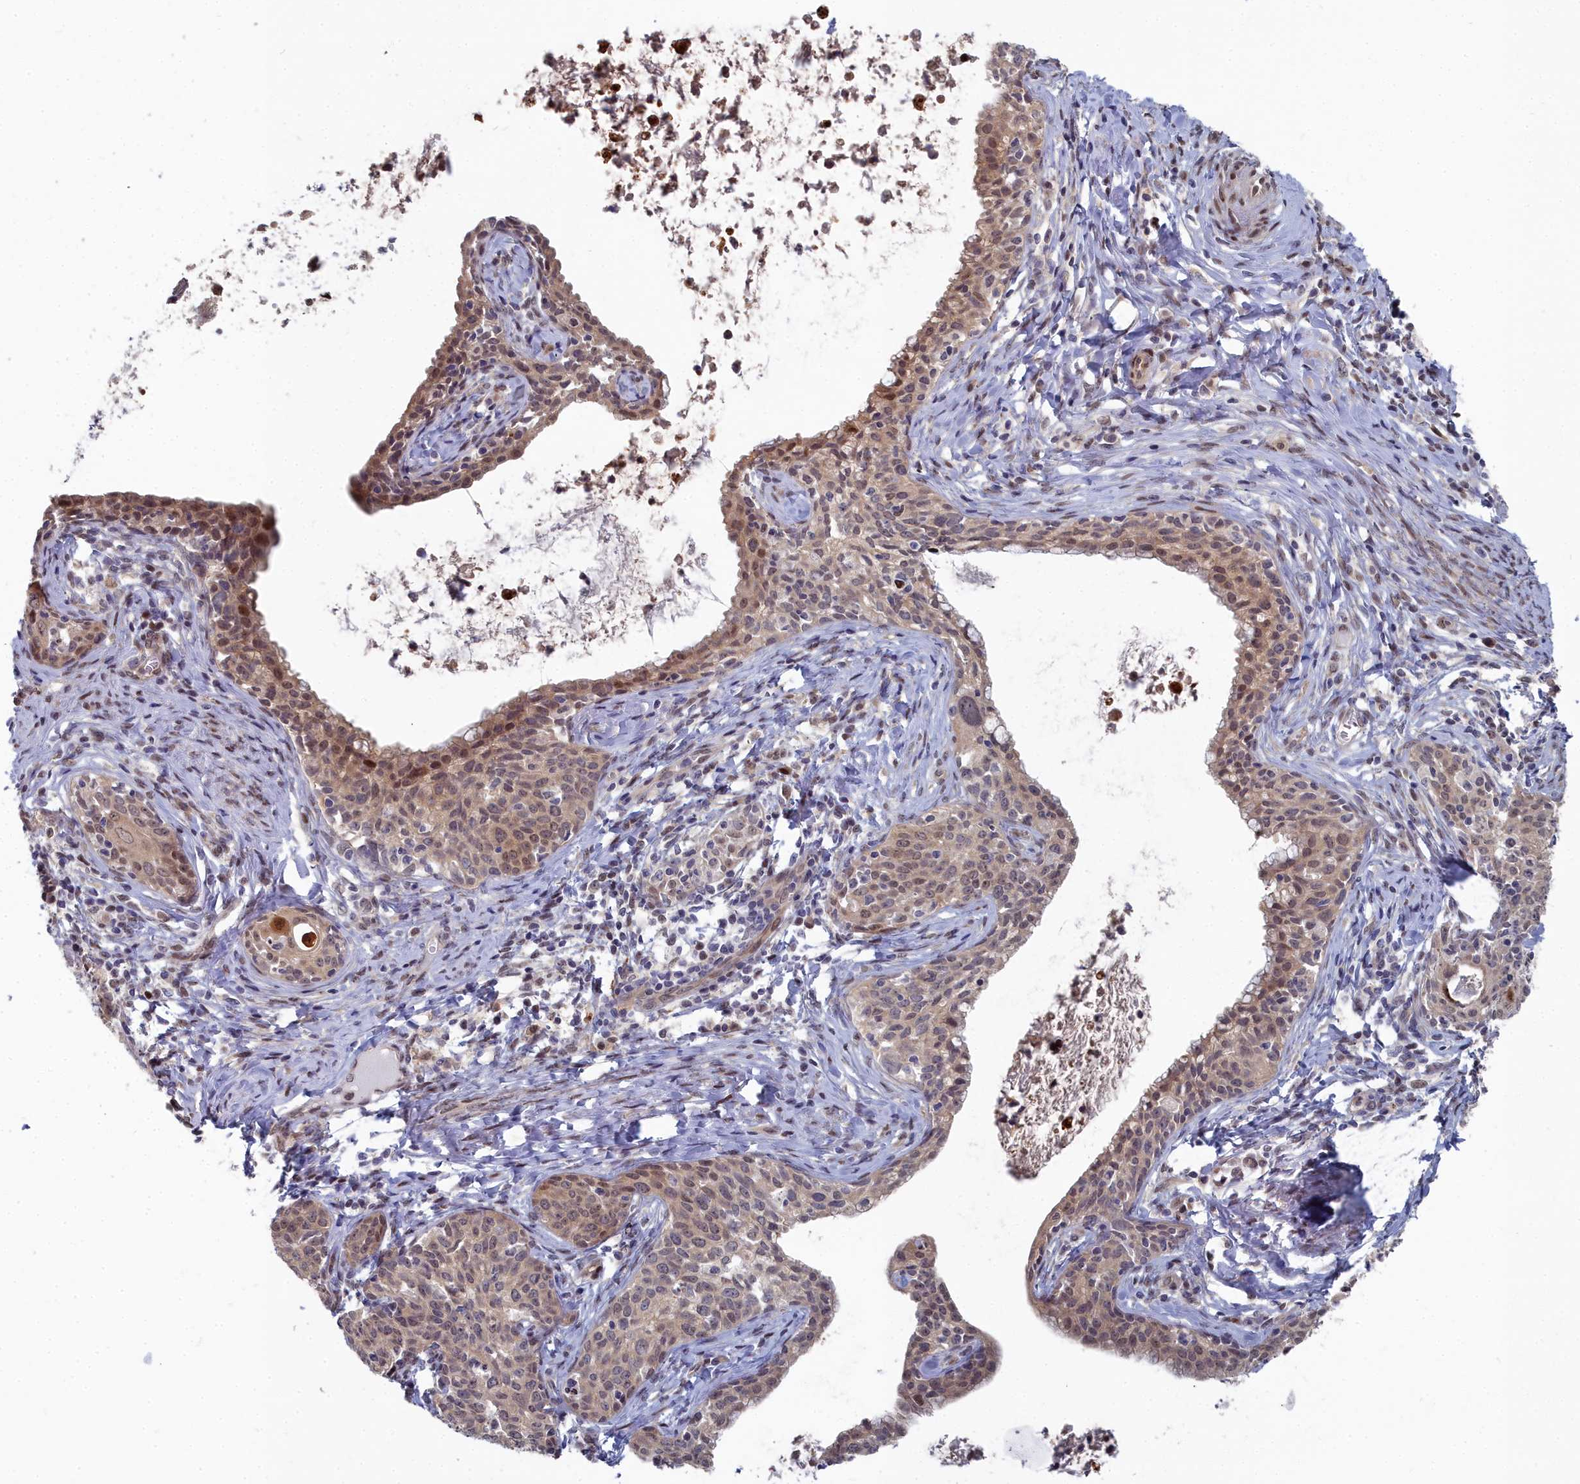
{"staining": {"intensity": "moderate", "quantity": "<25%", "location": "cytoplasmic/membranous"}, "tissue": "cervical cancer", "cell_type": "Tumor cells", "image_type": "cancer", "snomed": [{"axis": "morphology", "description": "Squamous cell carcinoma, NOS"}, {"axis": "topography", "description": "Cervix"}], "caption": "About <25% of tumor cells in human cervical squamous cell carcinoma display moderate cytoplasmic/membranous protein positivity as visualized by brown immunohistochemical staining.", "gene": "RPS27A", "patient": {"sex": "female", "age": 52}}